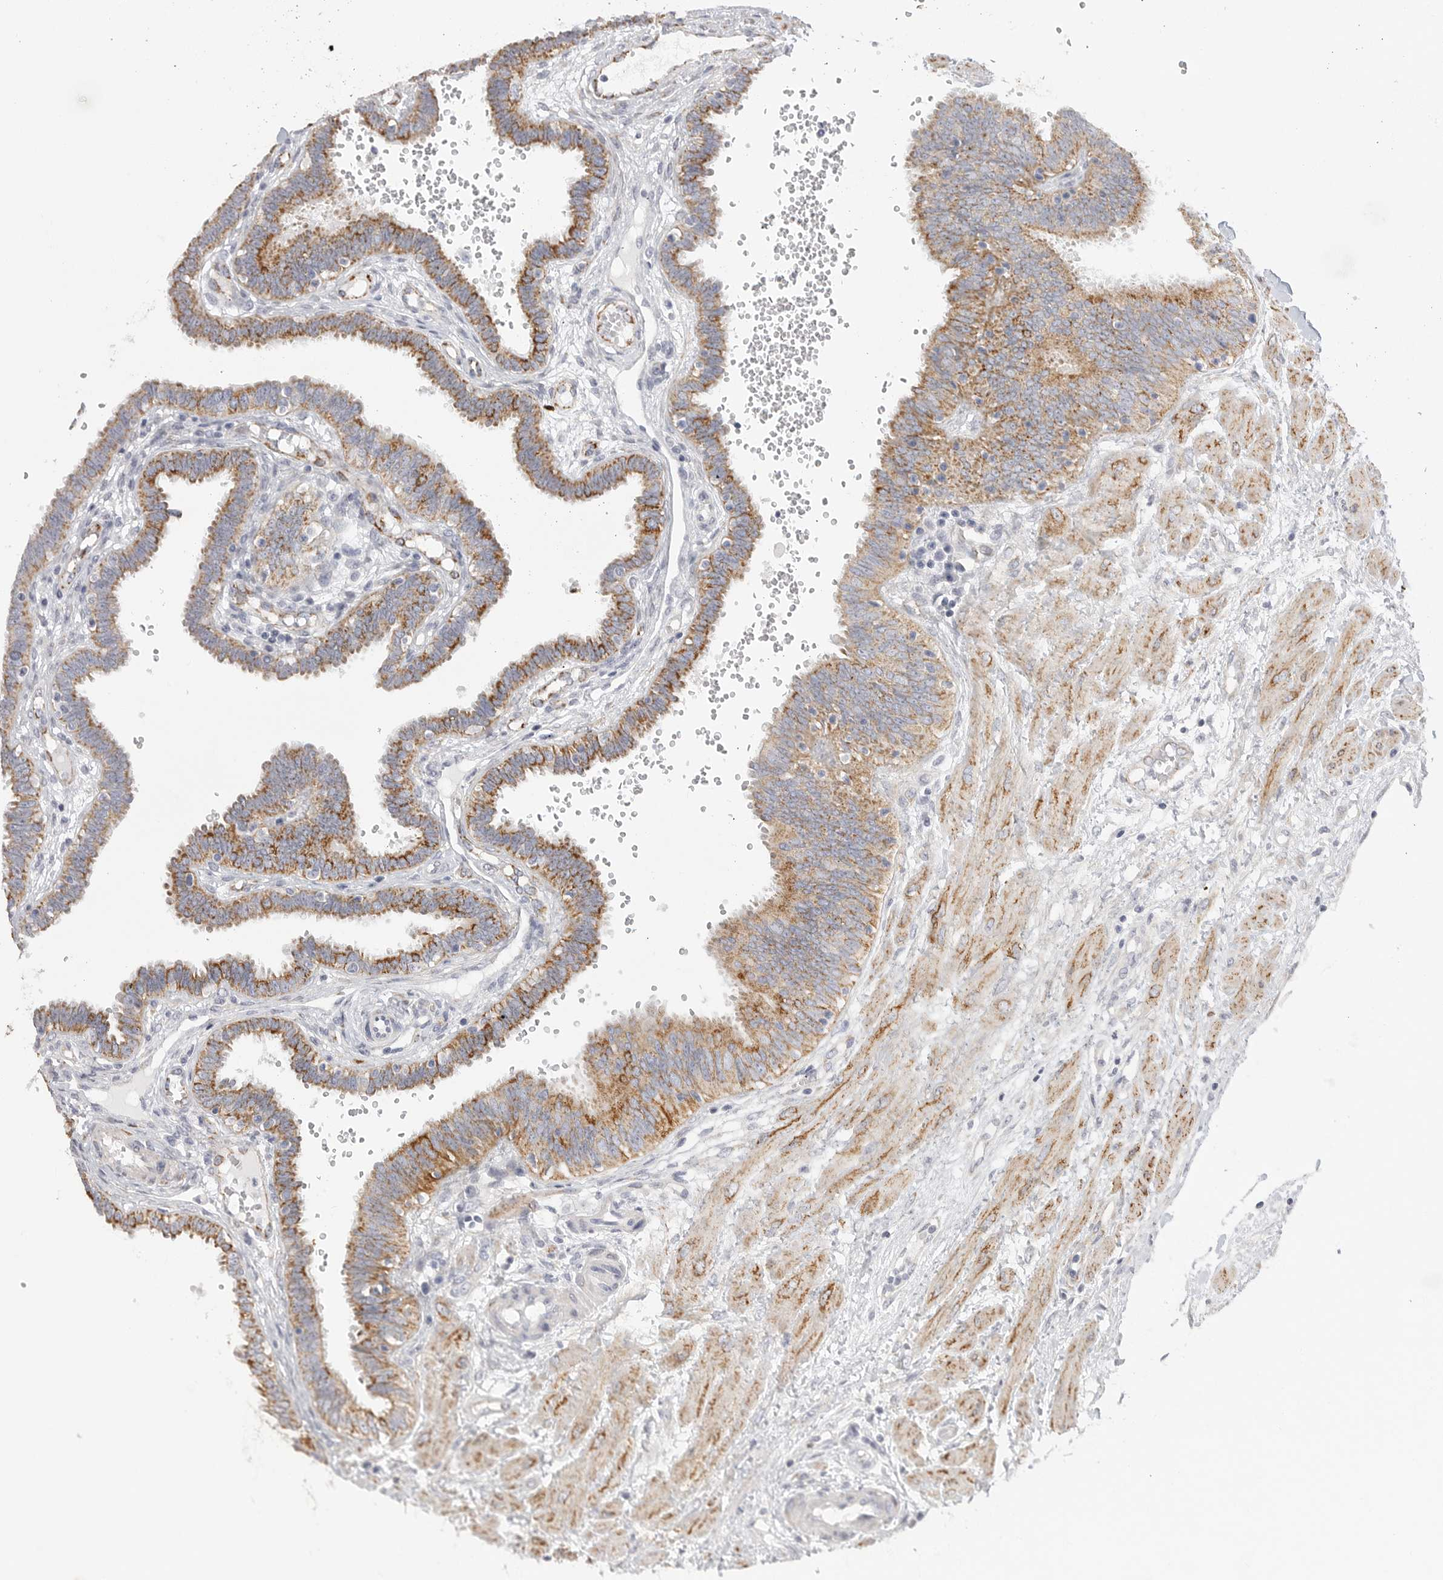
{"staining": {"intensity": "moderate", "quantity": ">75%", "location": "cytoplasmic/membranous"}, "tissue": "fallopian tube", "cell_type": "Glandular cells", "image_type": "normal", "snomed": [{"axis": "morphology", "description": "Normal tissue, NOS"}, {"axis": "topography", "description": "Fallopian tube"}], "caption": "The histopathology image reveals staining of benign fallopian tube, revealing moderate cytoplasmic/membranous protein expression (brown color) within glandular cells.", "gene": "ELP3", "patient": {"sex": "female", "age": 32}}